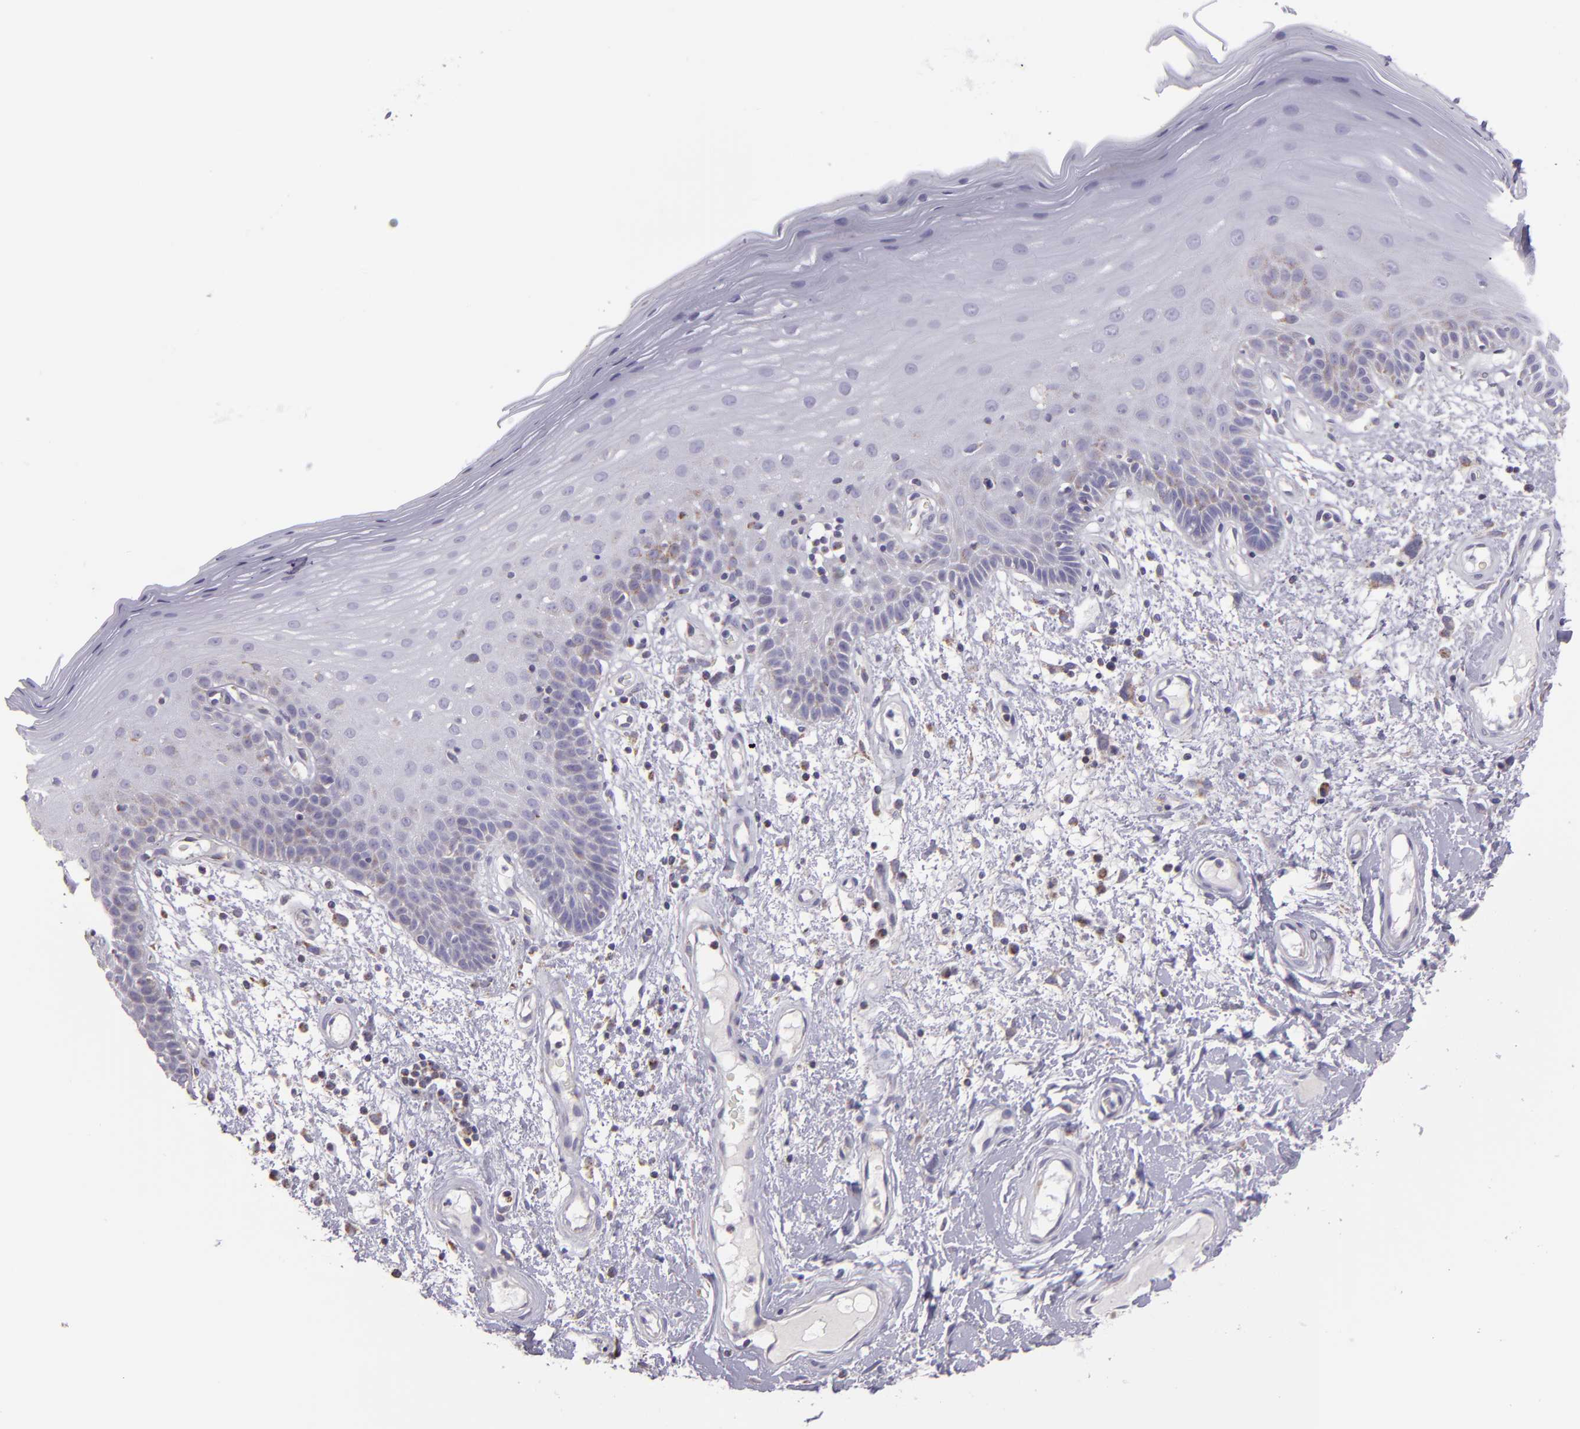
{"staining": {"intensity": "moderate", "quantity": "<25%", "location": "cytoplasmic/membranous"}, "tissue": "oral mucosa", "cell_type": "Squamous epithelial cells", "image_type": "normal", "snomed": [{"axis": "morphology", "description": "Normal tissue, NOS"}, {"axis": "morphology", "description": "Squamous cell carcinoma, NOS"}, {"axis": "topography", "description": "Skeletal muscle"}, {"axis": "topography", "description": "Oral tissue"}, {"axis": "topography", "description": "Head-Neck"}], "caption": "Immunohistochemistry (IHC) of unremarkable human oral mucosa exhibits low levels of moderate cytoplasmic/membranous expression in approximately <25% of squamous epithelial cells. (DAB (3,3'-diaminobenzidine) IHC, brown staining for protein, blue staining for nuclei).", "gene": "HSPD1", "patient": {"sex": "male", "age": 71}}